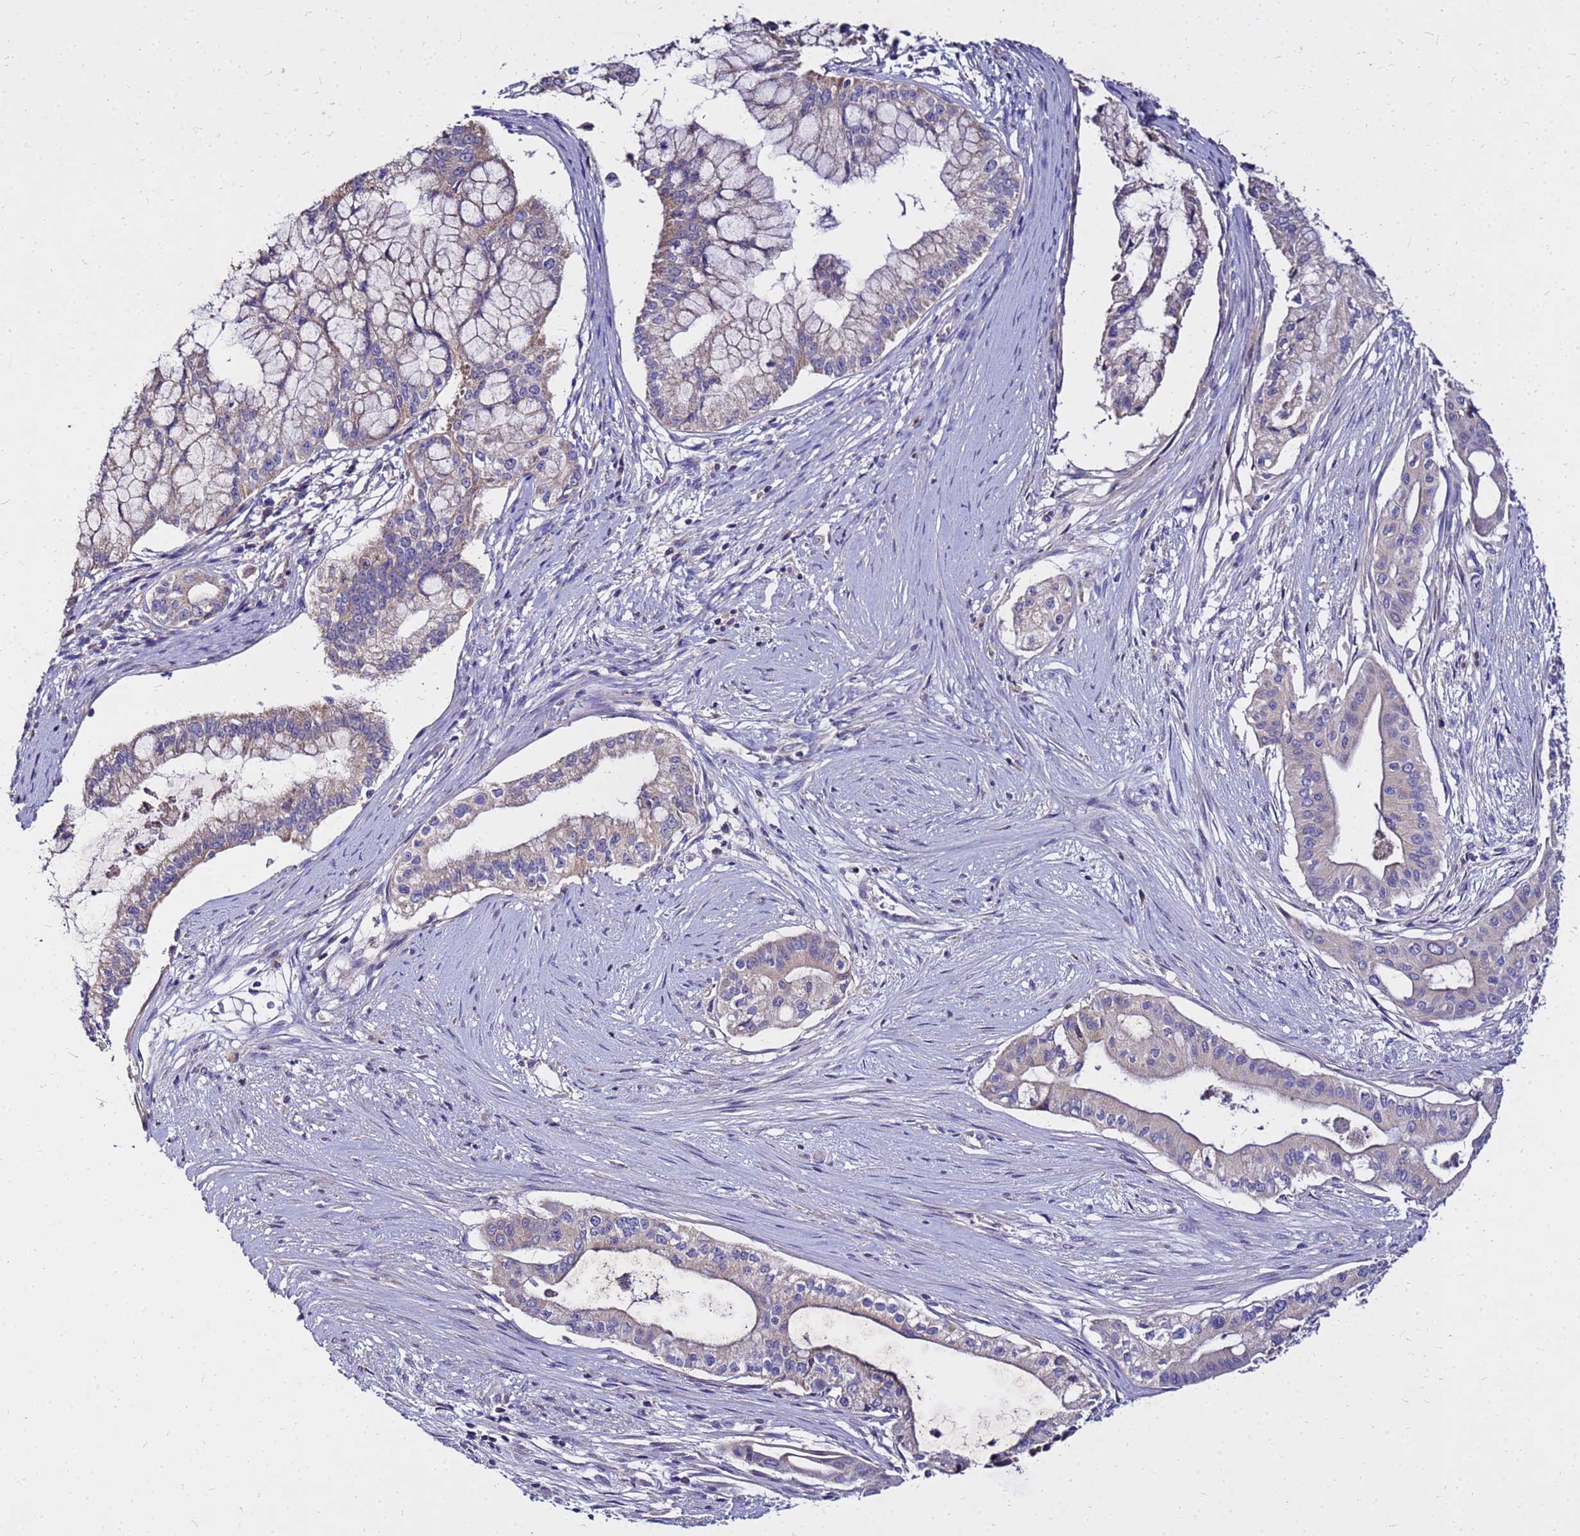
{"staining": {"intensity": "weak", "quantity": "<25%", "location": "cytoplasmic/membranous"}, "tissue": "pancreatic cancer", "cell_type": "Tumor cells", "image_type": "cancer", "snomed": [{"axis": "morphology", "description": "Adenocarcinoma, NOS"}, {"axis": "topography", "description": "Pancreas"}], "caption": "A histopathology image of adenocarcinoma (pancreatic) stained for a protein reveals no brown staining in tumor cells. (Brightfield microscopy of DAB (3,3'-diaminobenzidine) IHC at high magnification).", "gene": "COX14", "patient": {"sex": "male", "age": 46}}